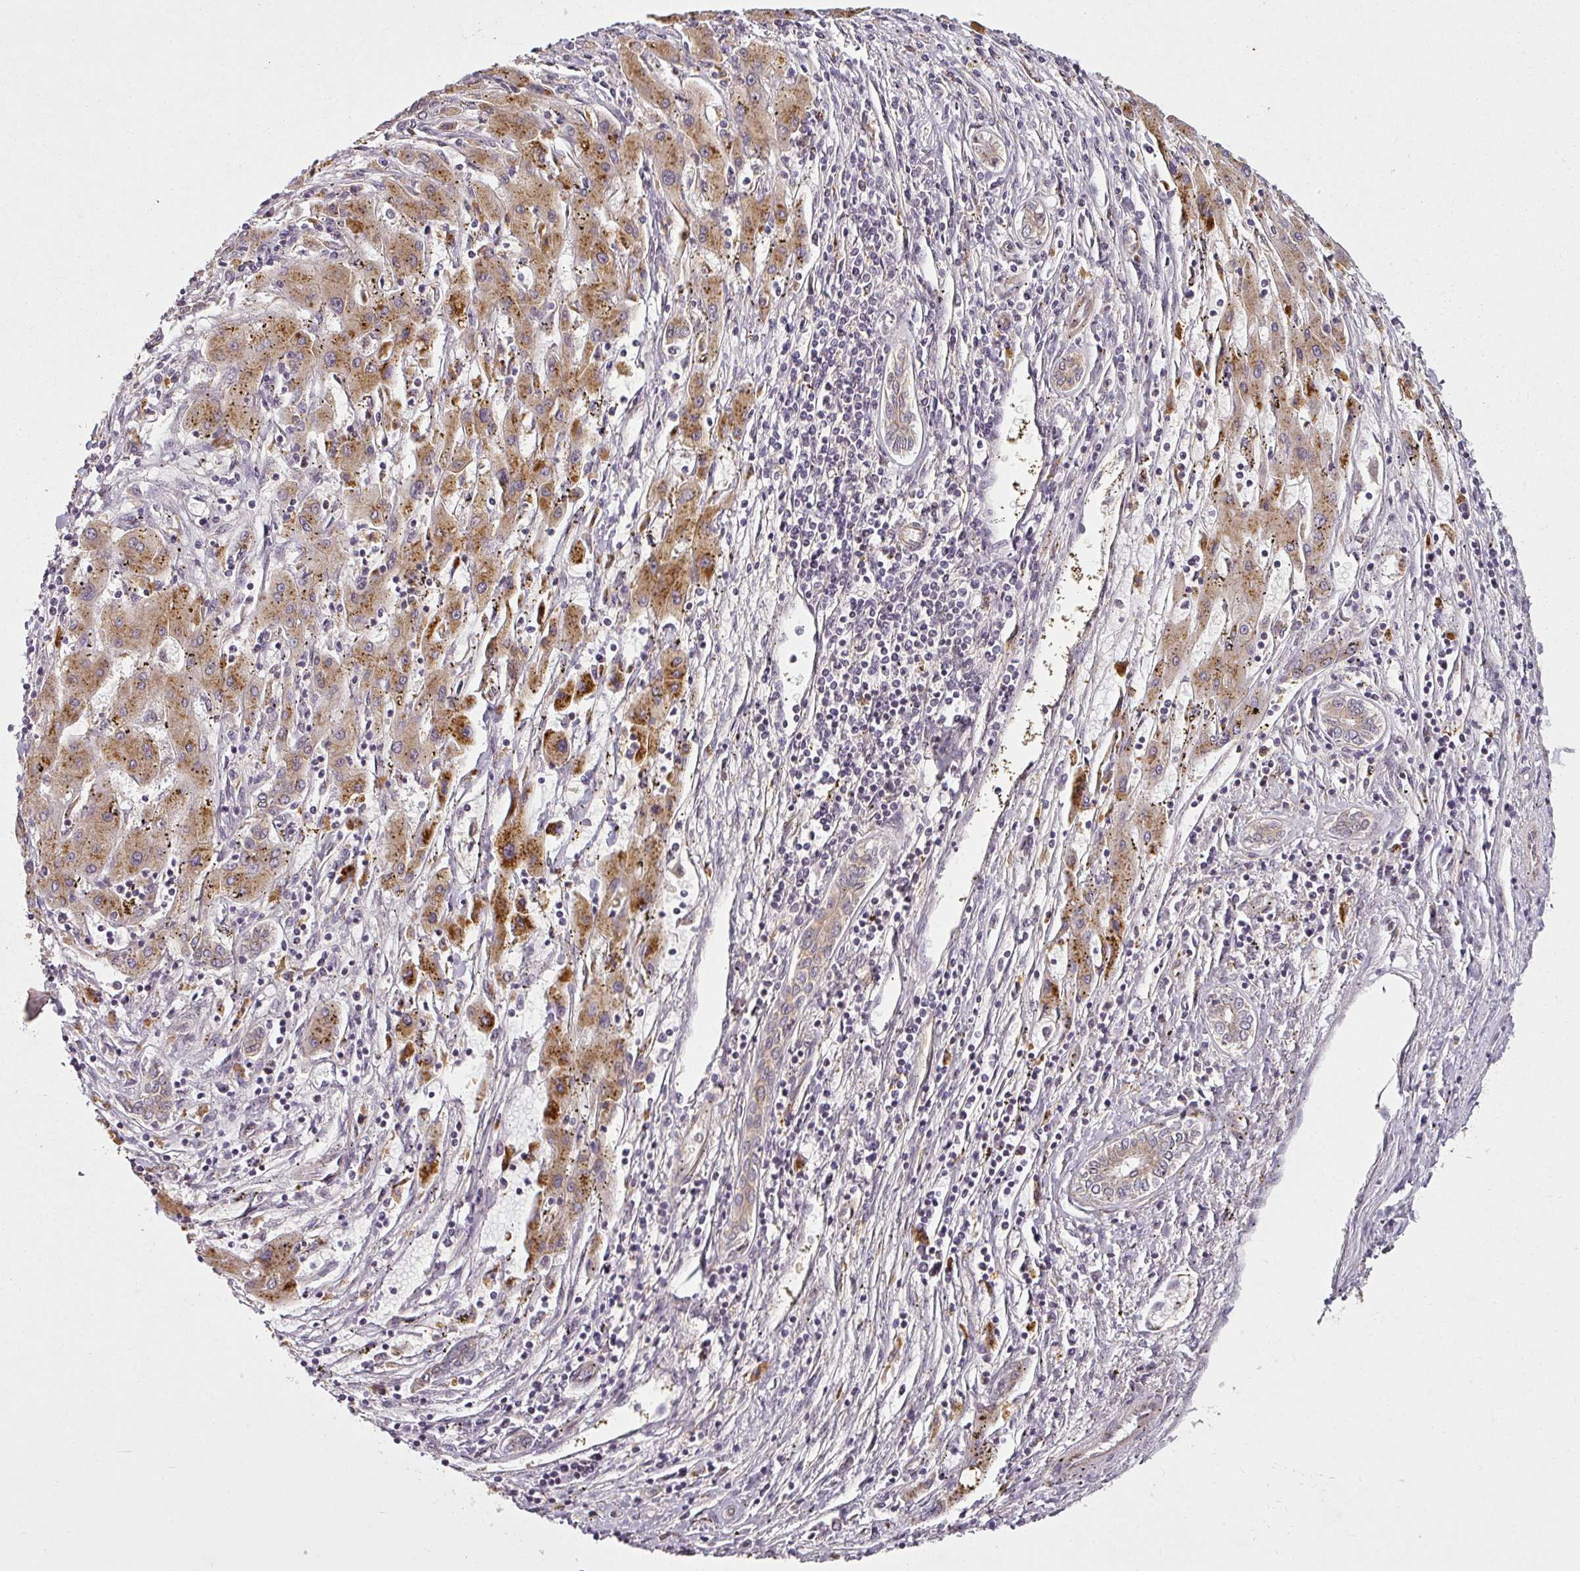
{"staining": {"intensity": "moderate", "quantity": ">75%", "location": "cytoplasmic/membranous"}, "tissue": "liver cancer", "cell_type": "Tumor cells", "image_type": "cancer", "snomed": [{"axis": "morphology", "description": "Carcinoma, Hepatocellular, NOS"}, {"axis": "topography", "description": "Liver"}], "caption": "Immunohistochemical staining of human hepatocellular carcinoma (liver) shows moderate cytoplasmic/membranous protein staining in approximately >75% of tumor cells. (Stains: DAB in brown, nuclei in blue, Microscopy: brightfield microscopy at high magnification).", "gene": "DIMT1", "patient": {"sex": "male", "age": 72}}